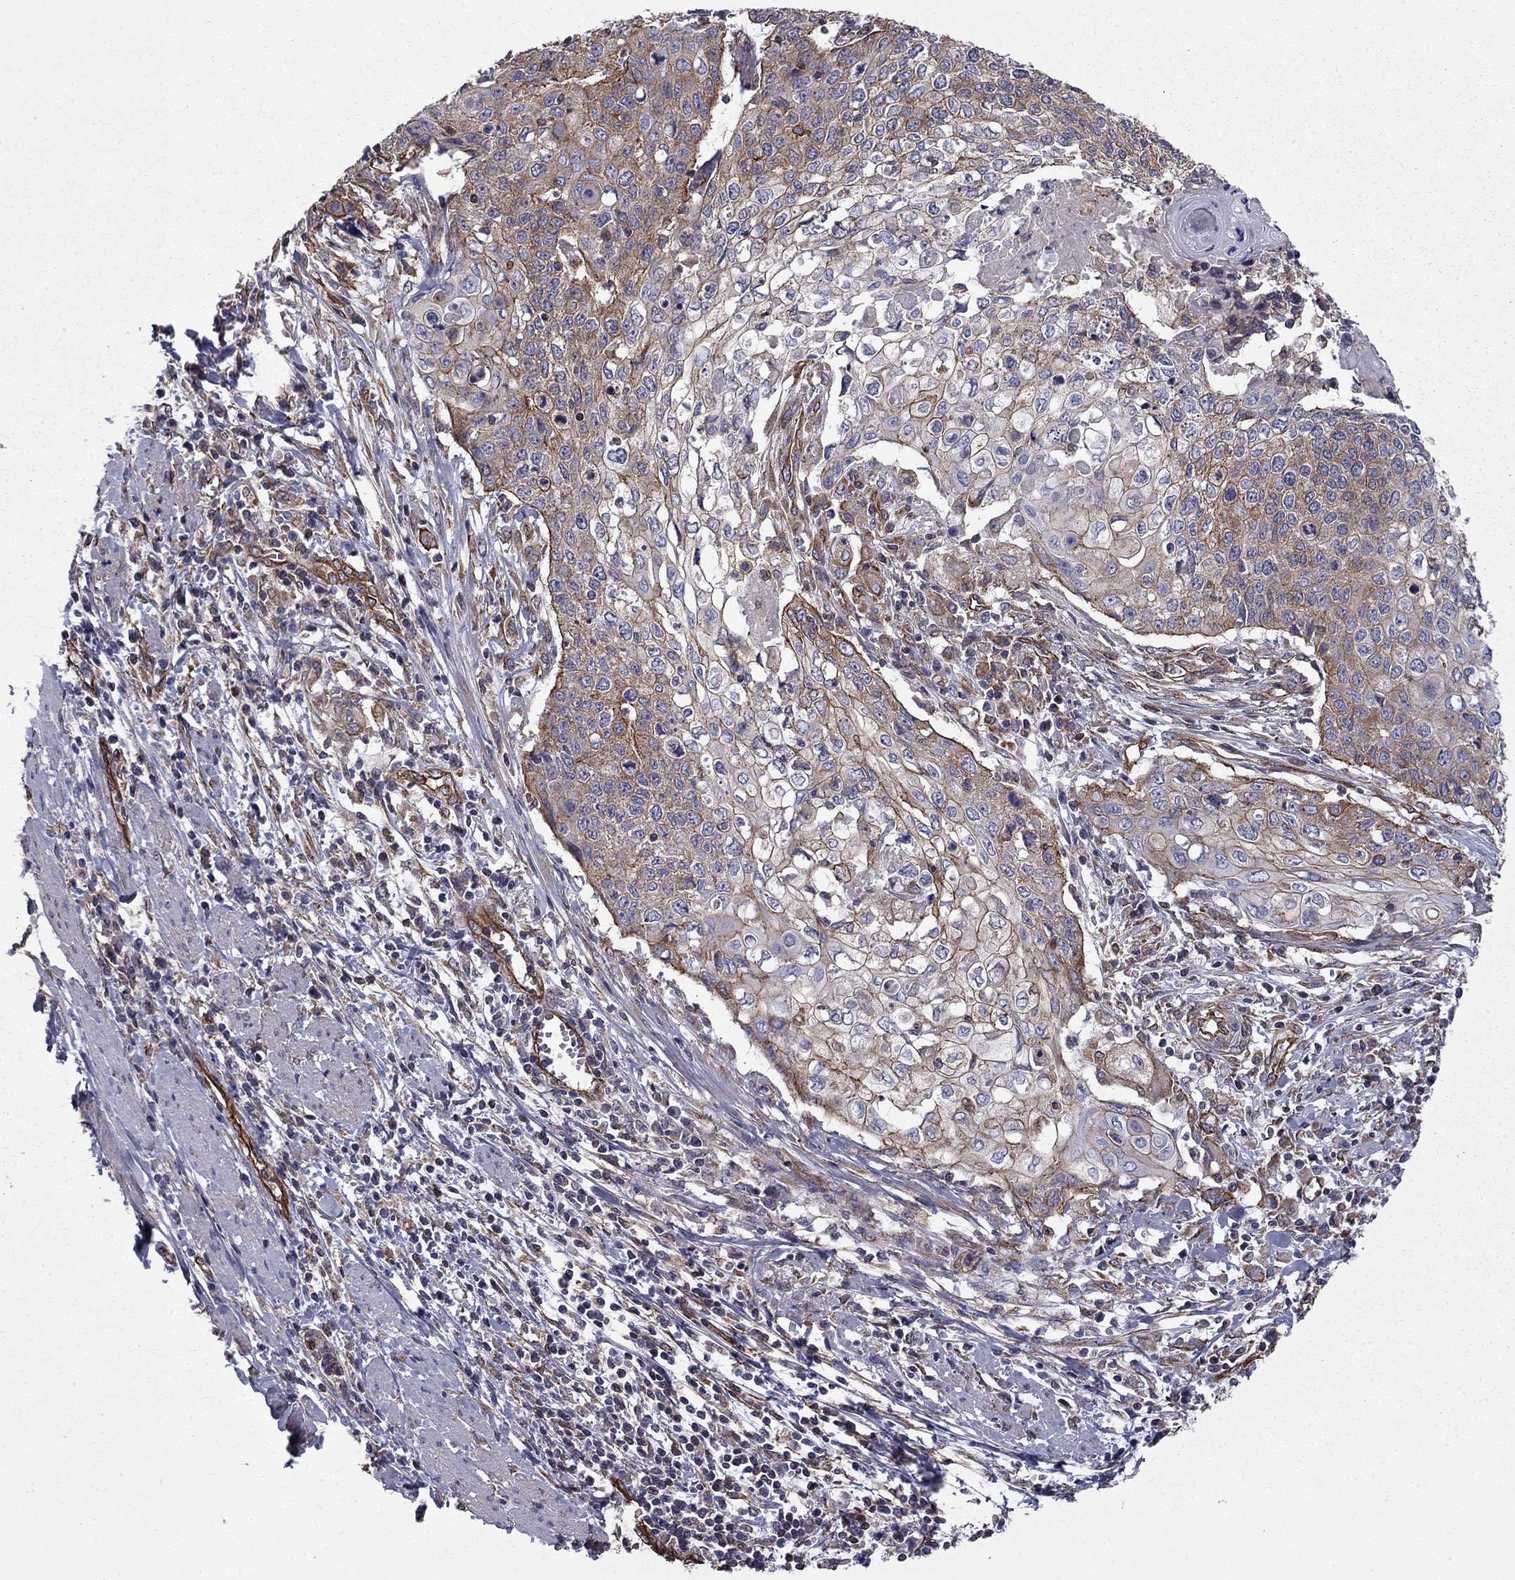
{"staining": {"intensity": "moderate", "quantity": "25%-75%", "location": "cytoplasmic/membranous"}, "tissue": "cervical cancer", "cell_type": "Tumor cells", "image_type": "cancer", "snomed": [{"axis": "morphology", "description": "Squamous cell carcinoma, NOS"}, {"axis": "topography", "description": "Cervix"}], "caption": "Cervical cancer tissue displays moderate cytoplasmic/membranous staining in approximately 25%-75% of tumor cells, visualized by immunohistochemistry.", "gene": "SHMT1", "patient": {"sex": "female", "age": 39}}